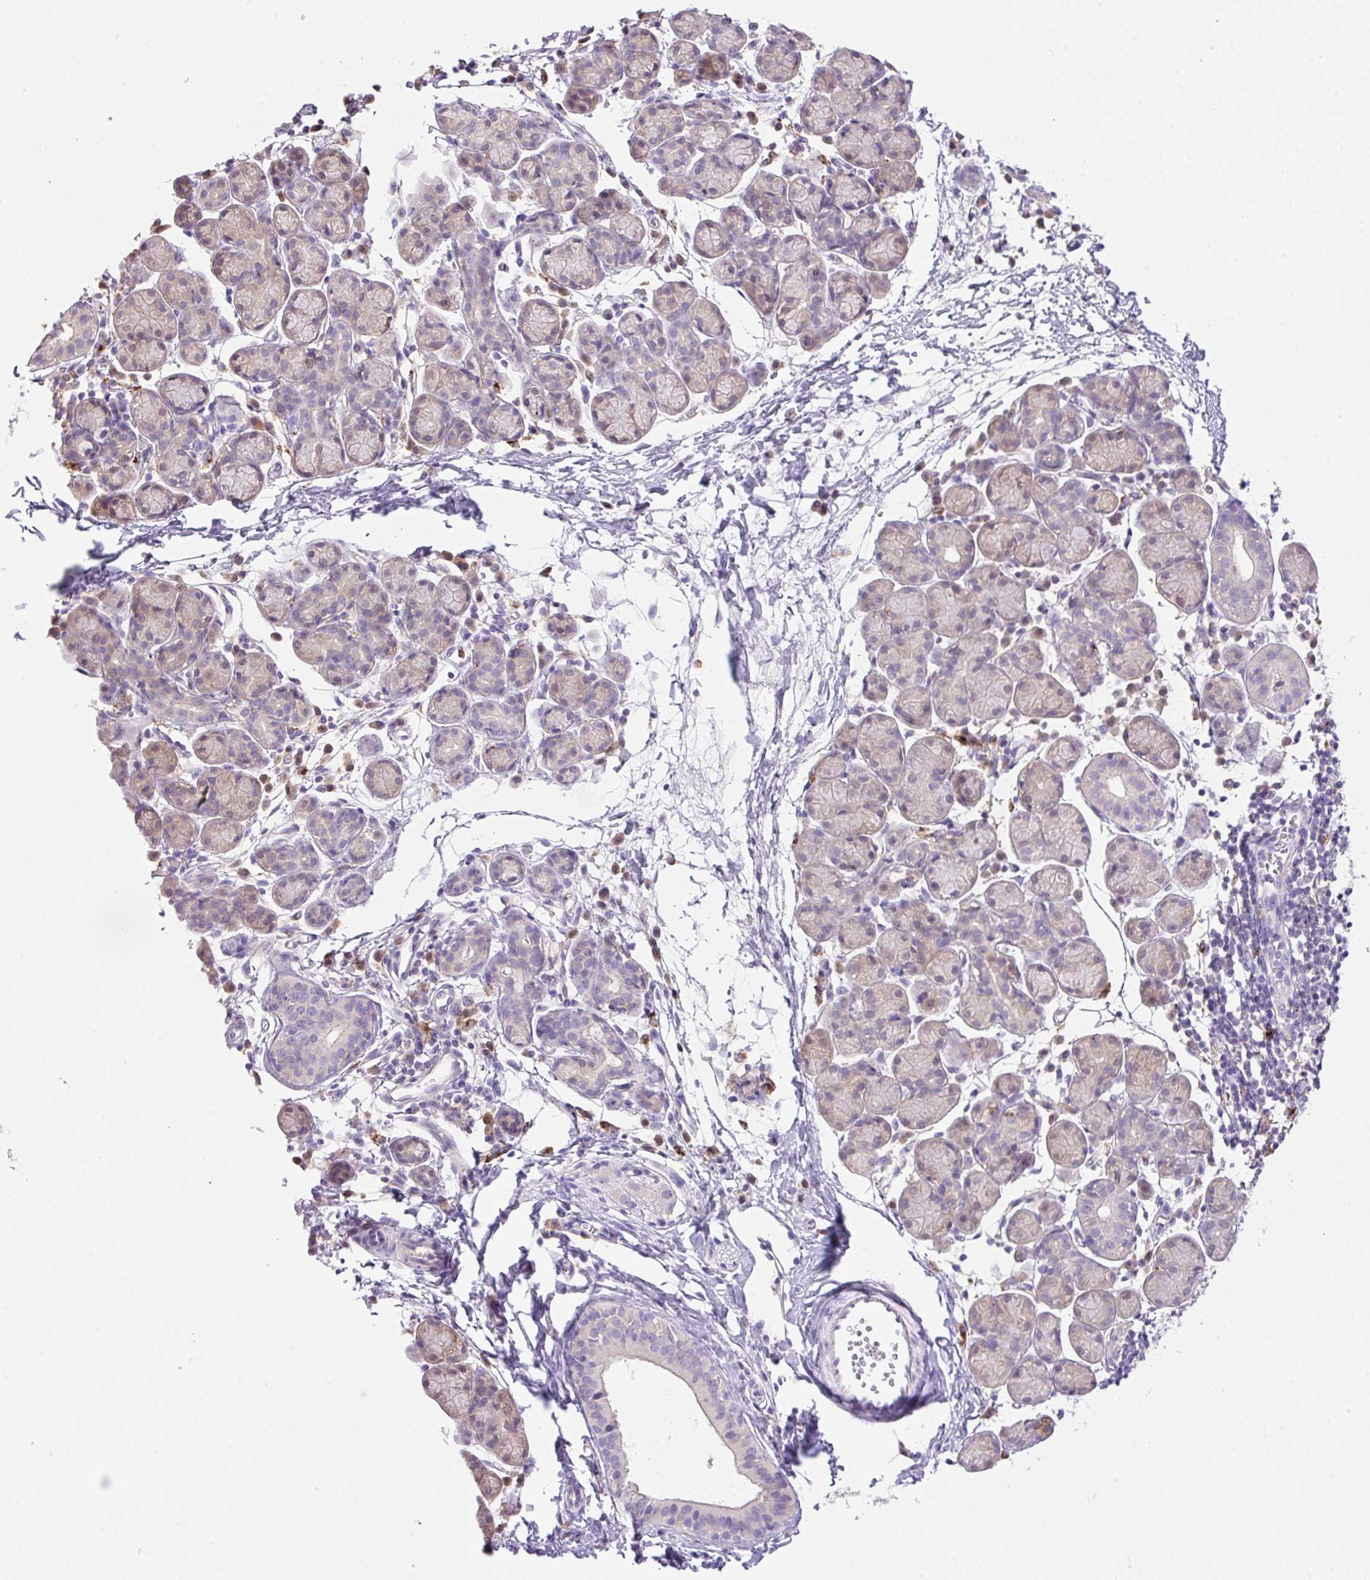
{"staining": {"intensity": "weak", "quantity": "<25%", "location": "cytoplasmic/membranous"}, "tissue": "salivary gland", "cell_type": "Glandular cells", "image_type": "normal", "snomed": [{"axis": "morphology", "description": "Normal tissue, NOS"}, {"axis": "morphology", "description": "Inflammation, NOS"}, {"axis": "topography", "description": "Lymph node"}, {"axis": "topography", "description": "Salivary gland"}], "caption": "Immunohistochemistry micrograph of normal human salivary gland stained for a protein (brown), which shows no positivity in glandular cells.", "gene": "TDRD15", "patient": {"sex": "male", "age": 3}}